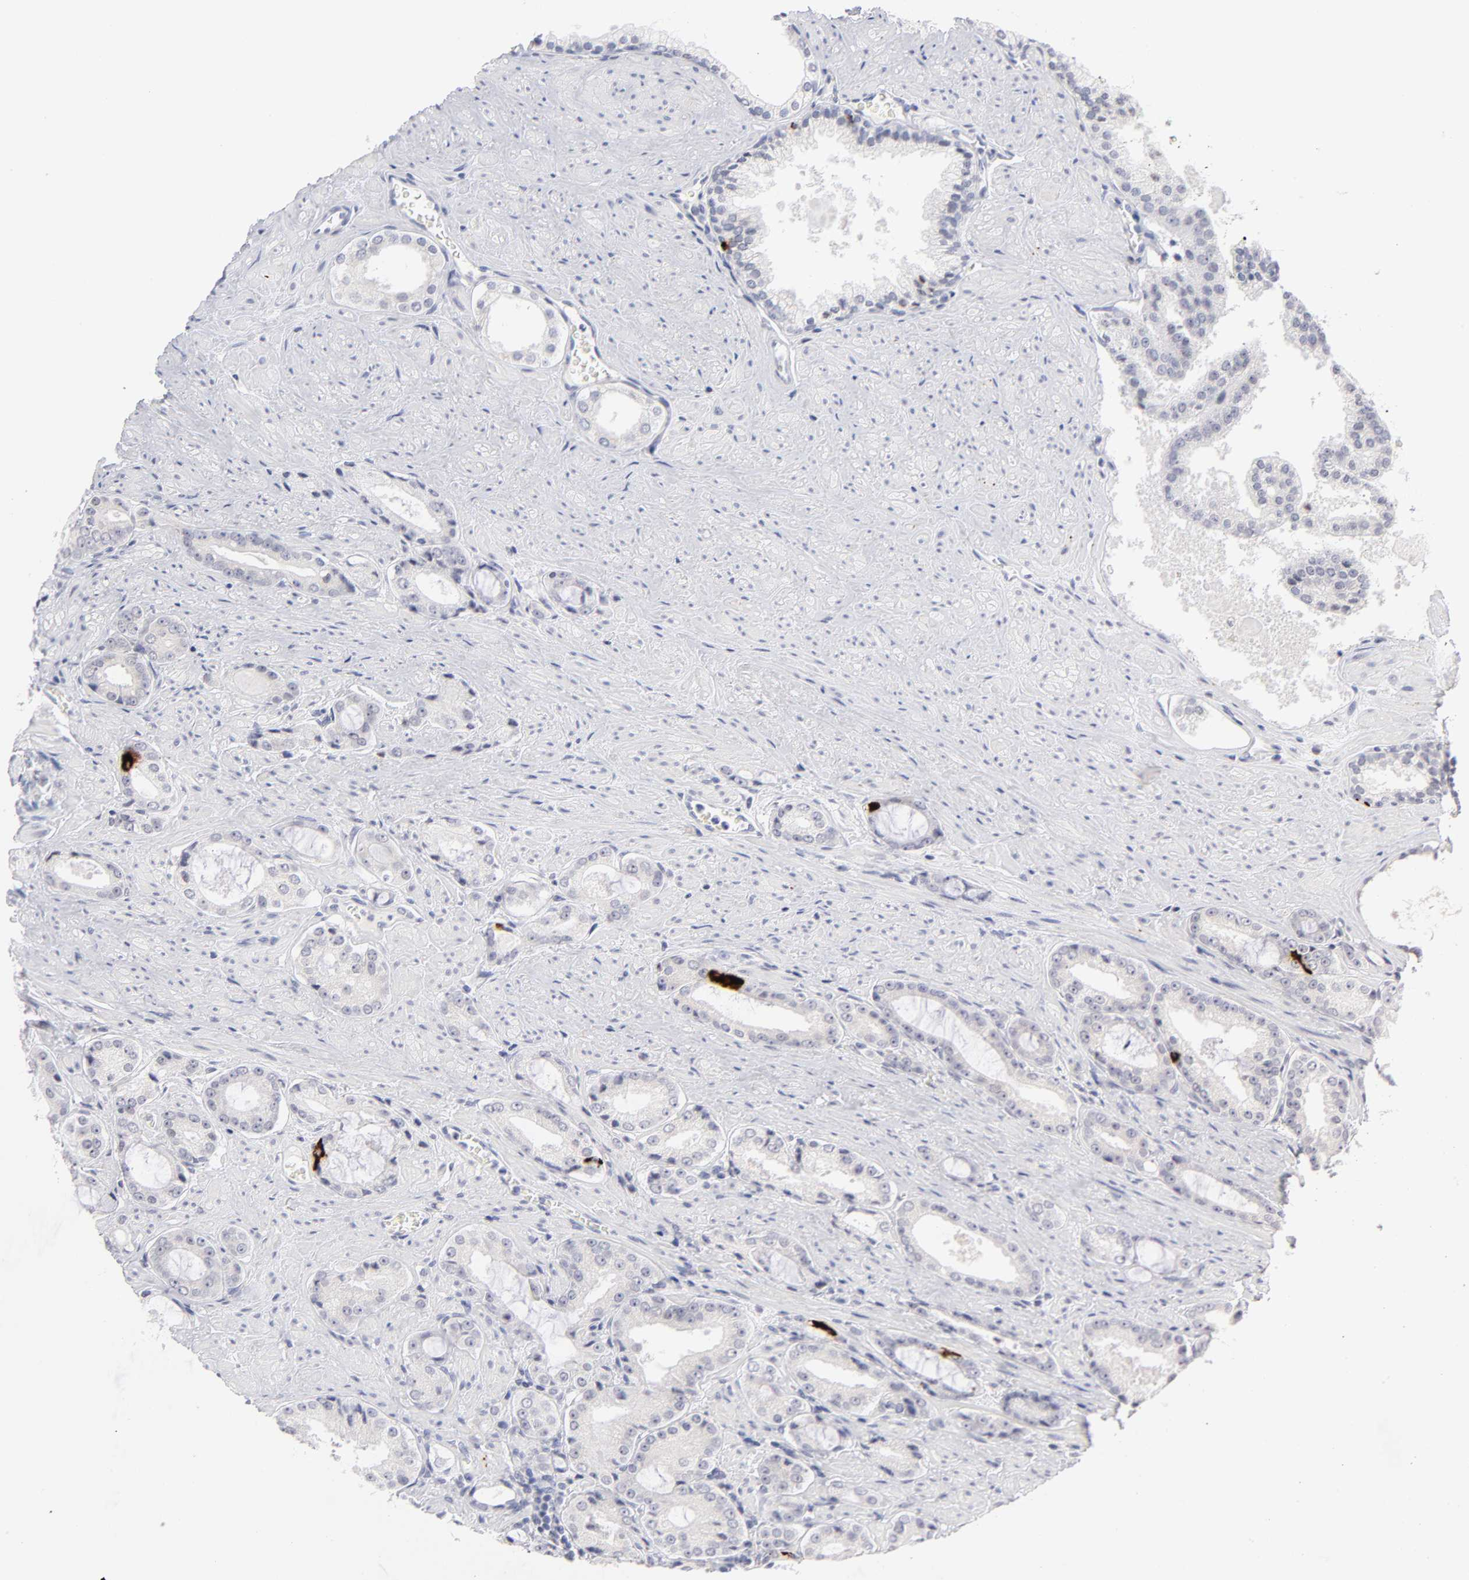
{"staining": {"intensity": "negative", "quantity": "none", "location": "none"}, "tissue": "prostate cancer", "cell_type": "Tumor cells", "image_type": "cancer", "snomed": [{"axis": "morphology", "description": "Adenocarcinoma, Medium grade"}, {"axis": "topography", "description": "Prostate"}], "caption": "An immunohistochemistry image of prostate cancer is shown. There is no staining in tumor cells of prostate cancer.", "gene": "KHNYN", "patient": {"sex": "male", "age": 60}}